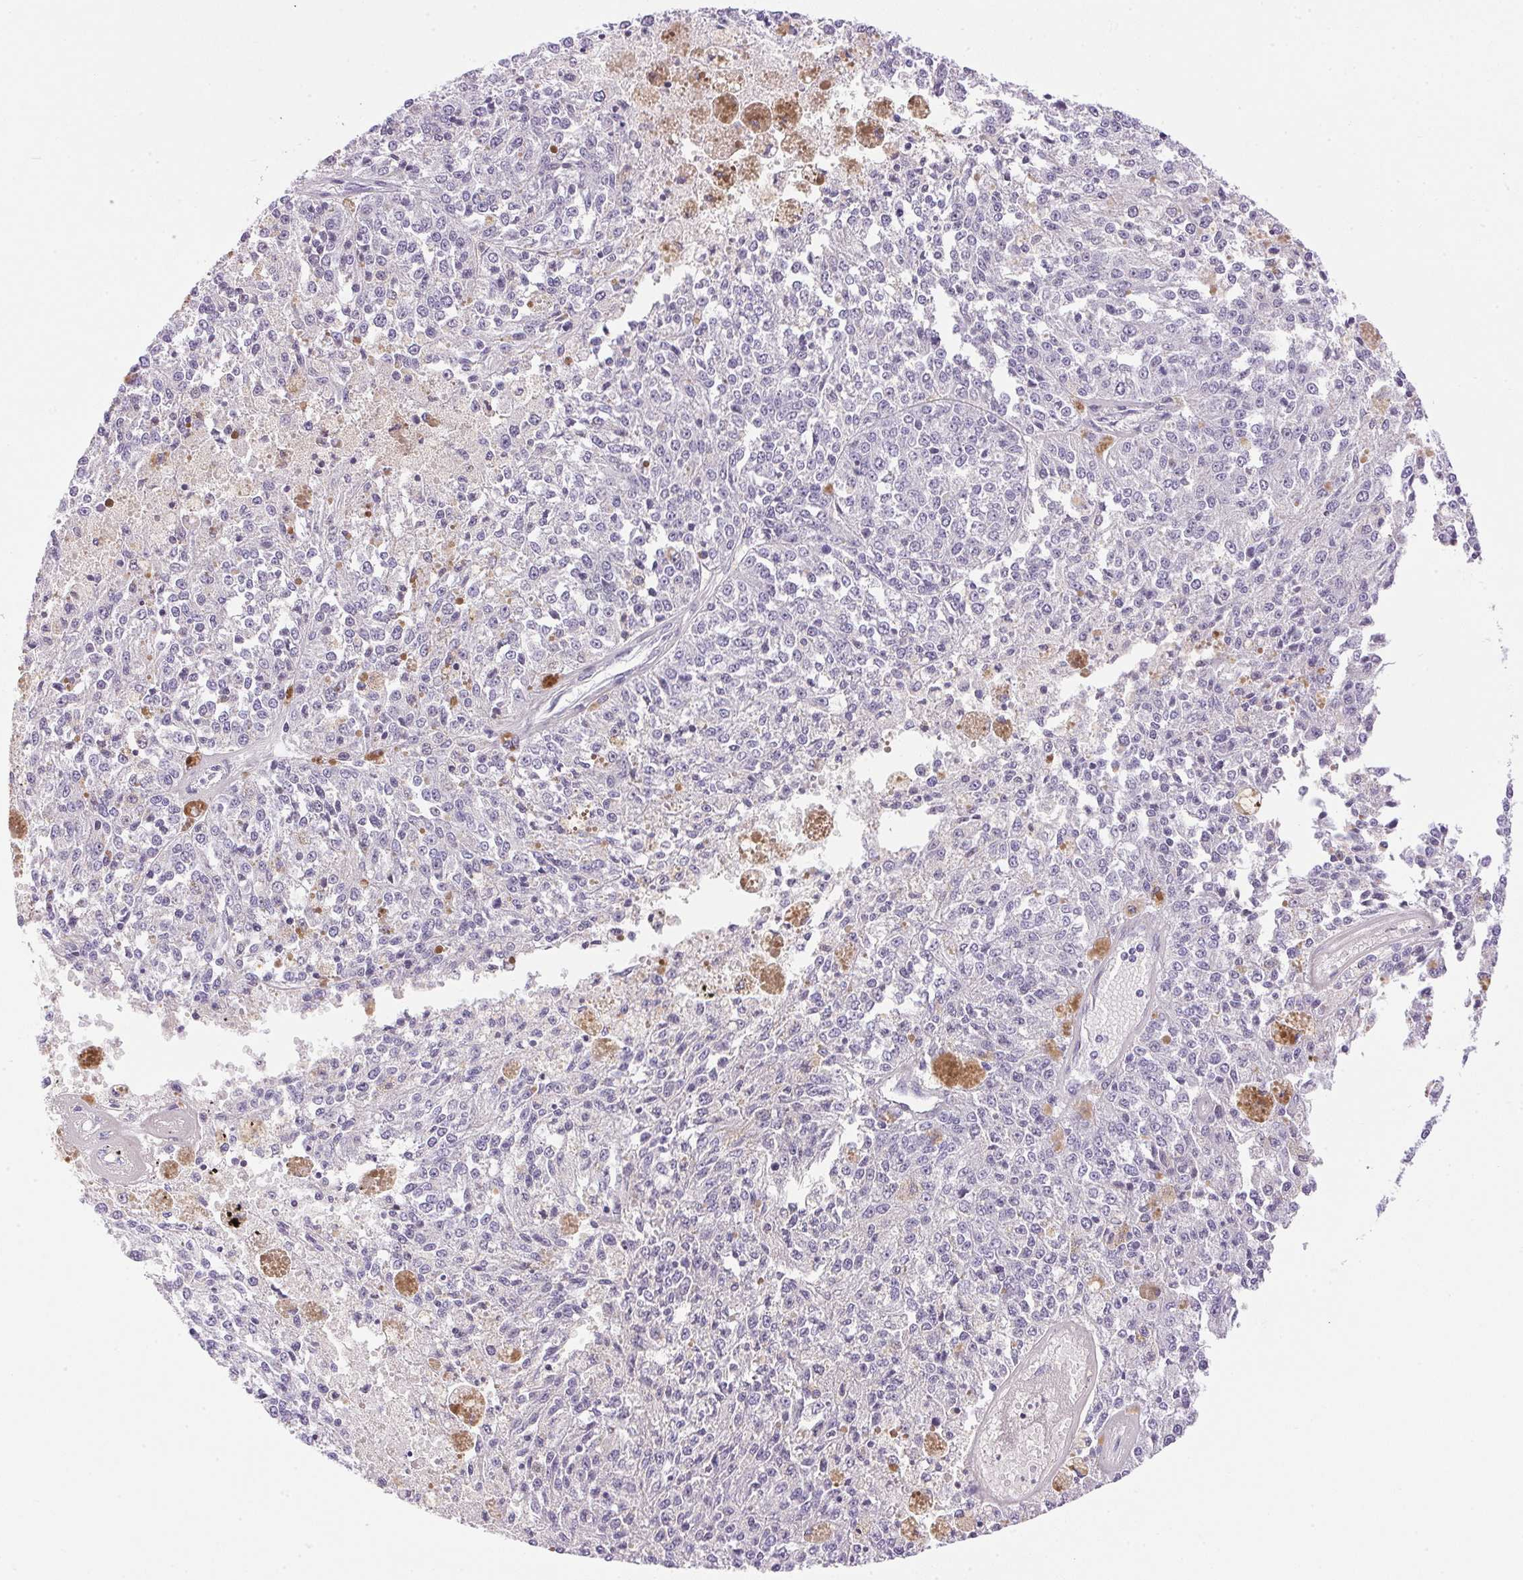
{"staining": {"intensity": "negative", "quantity": "none", "location": "none"}, "tissue": "melanoma", "cell_type": "Tumor cells", "image_type": "cancer", "snomed": [{"axis": "morphology", "description": "Malignant melanoma, Metastatic site"}, {"axis": "topography", "description": "Lymph node"}], "caption": "Immunohistochemical staining of melanoma demonstrates no significant expression in tumor cells.", "gene": "ATP6V0A4", "patient": {"sex": "female", "age": 64}}